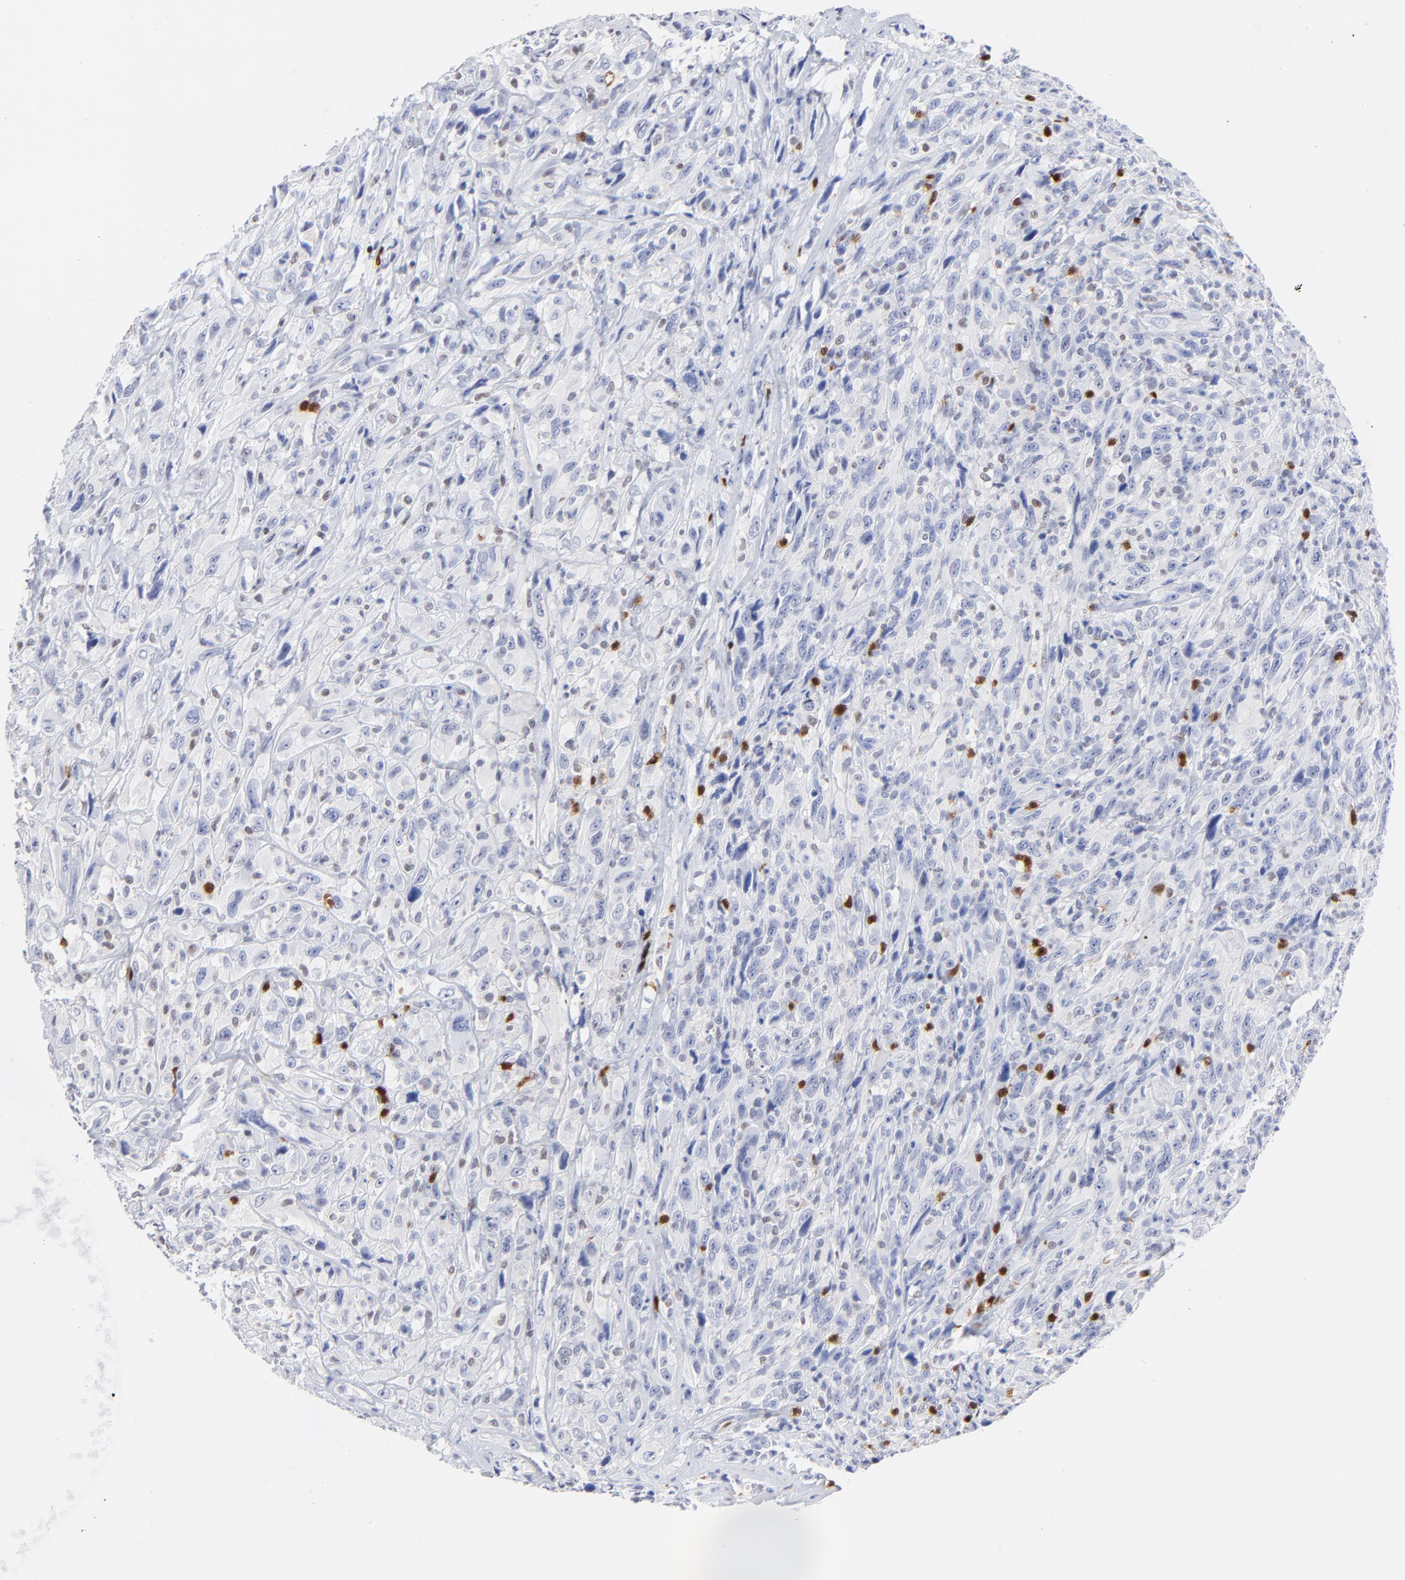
{"staining": {"intensity": "negative", "quantity": "none", "location": "none"}, "tissue": "glioma", "cell_type": "Tumor cells", "image_type": "cancer", "snomed": [{"axis": "morphology", "description": "Glioma, malignant, High grade"}, {"axis": "topography", "description": "Brain"}], "caption": "An immunohistochemistry (IHC) image of glioma is shown. There is no staining in tumor cells of glioma. Nuclei are stained in blue.", "gene": "ZAP70", "patient": {"sex": "male", "age": 48}}